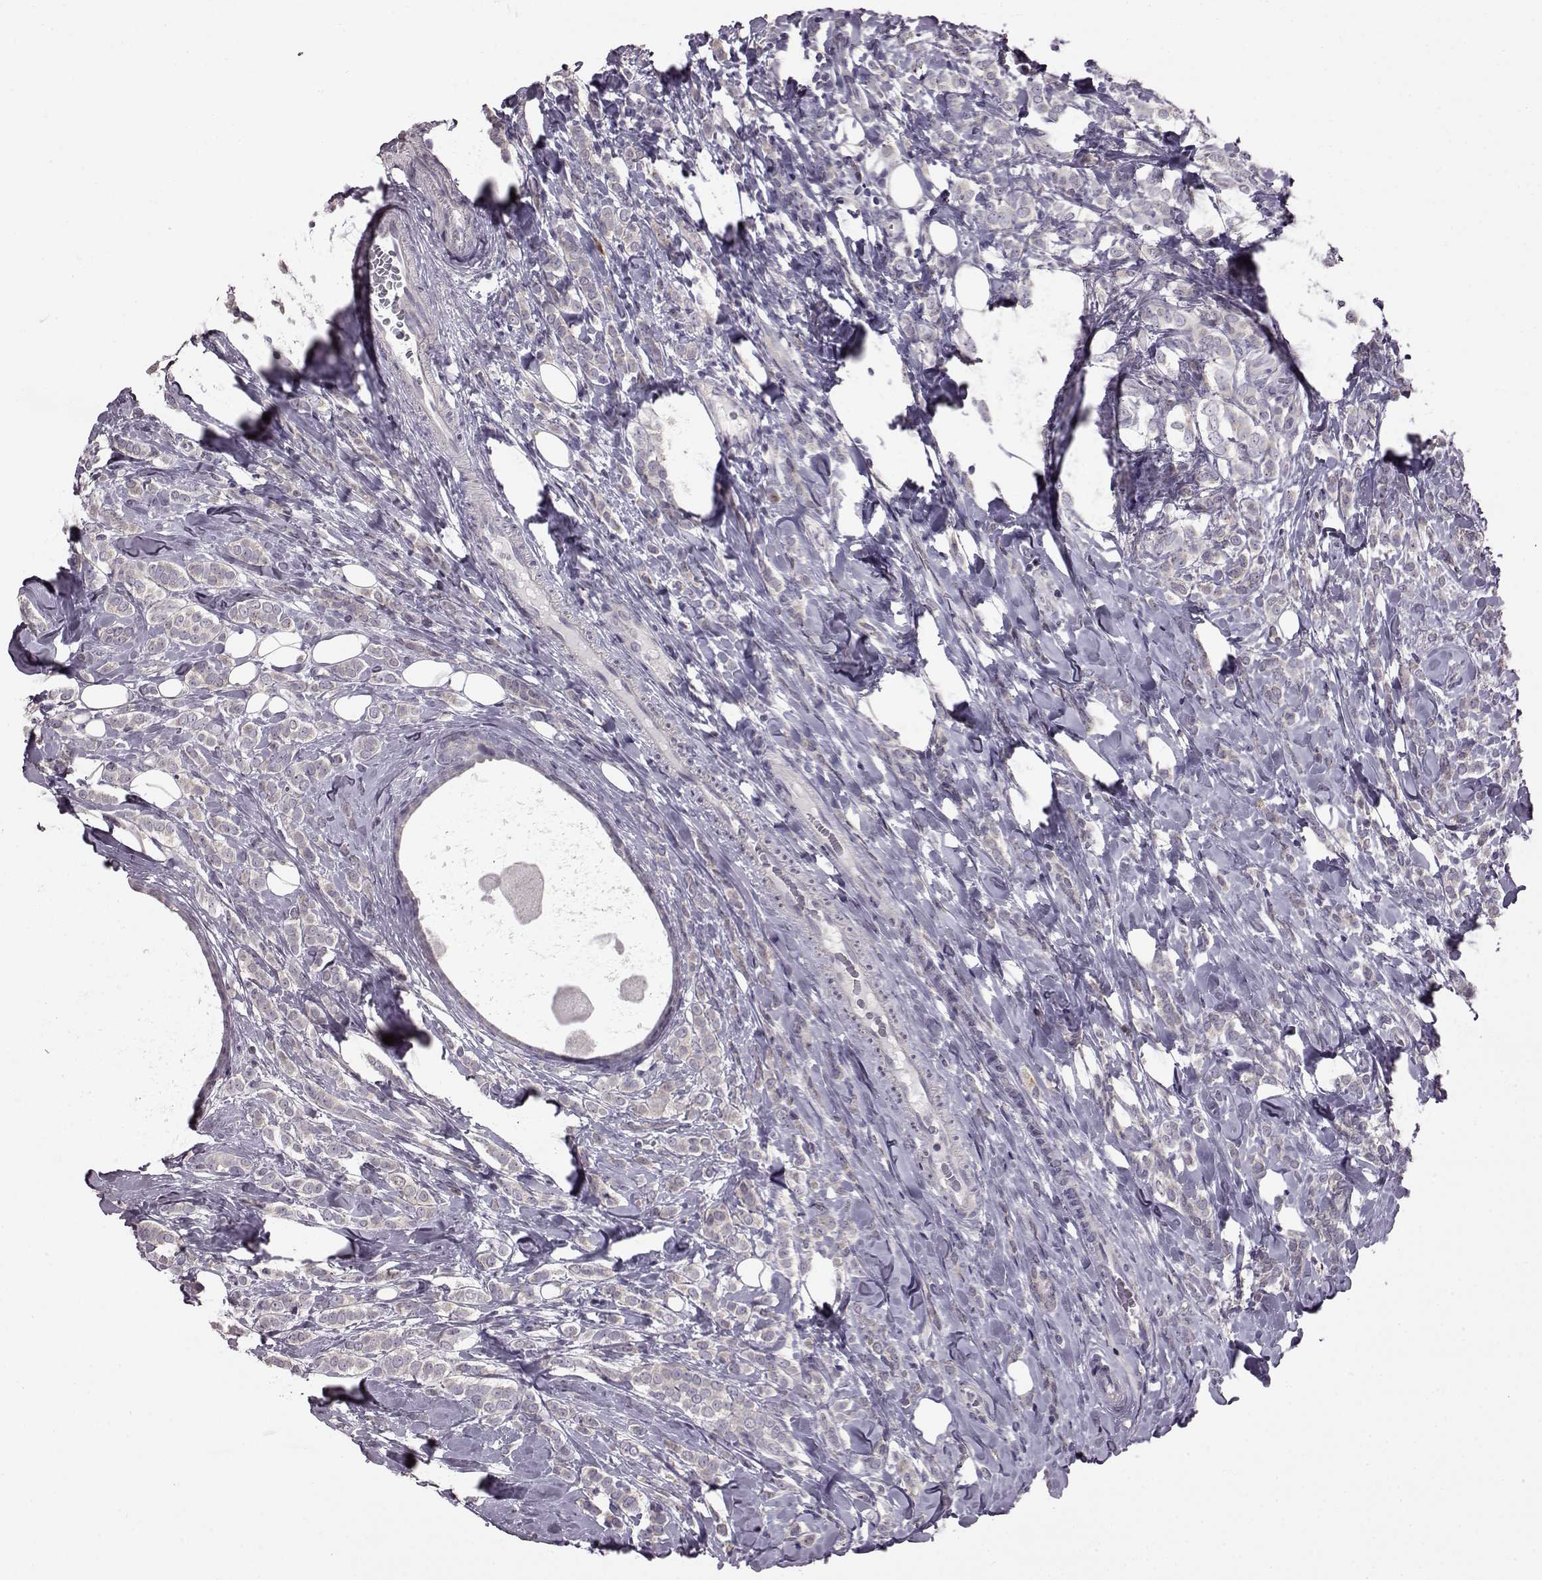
{"staining": {"intensity": "negative", "quantity": "none", "location": "none"}, "tissue": "breast cancer", "cell_type": "Tumor cells", "image_type": "cancer", "snomed": [{"axis": "morphology", "description": "Lobular carcinoma"}, {"axis": "topography", "description": "Breast"}], "caption": "Immunohistochemical staining of breast cancer (lobular carcinoma) reveals no significant expression in tumor cells.", "gene": "ADGRG2", "patient": {"sex": "female", "age": 49}}